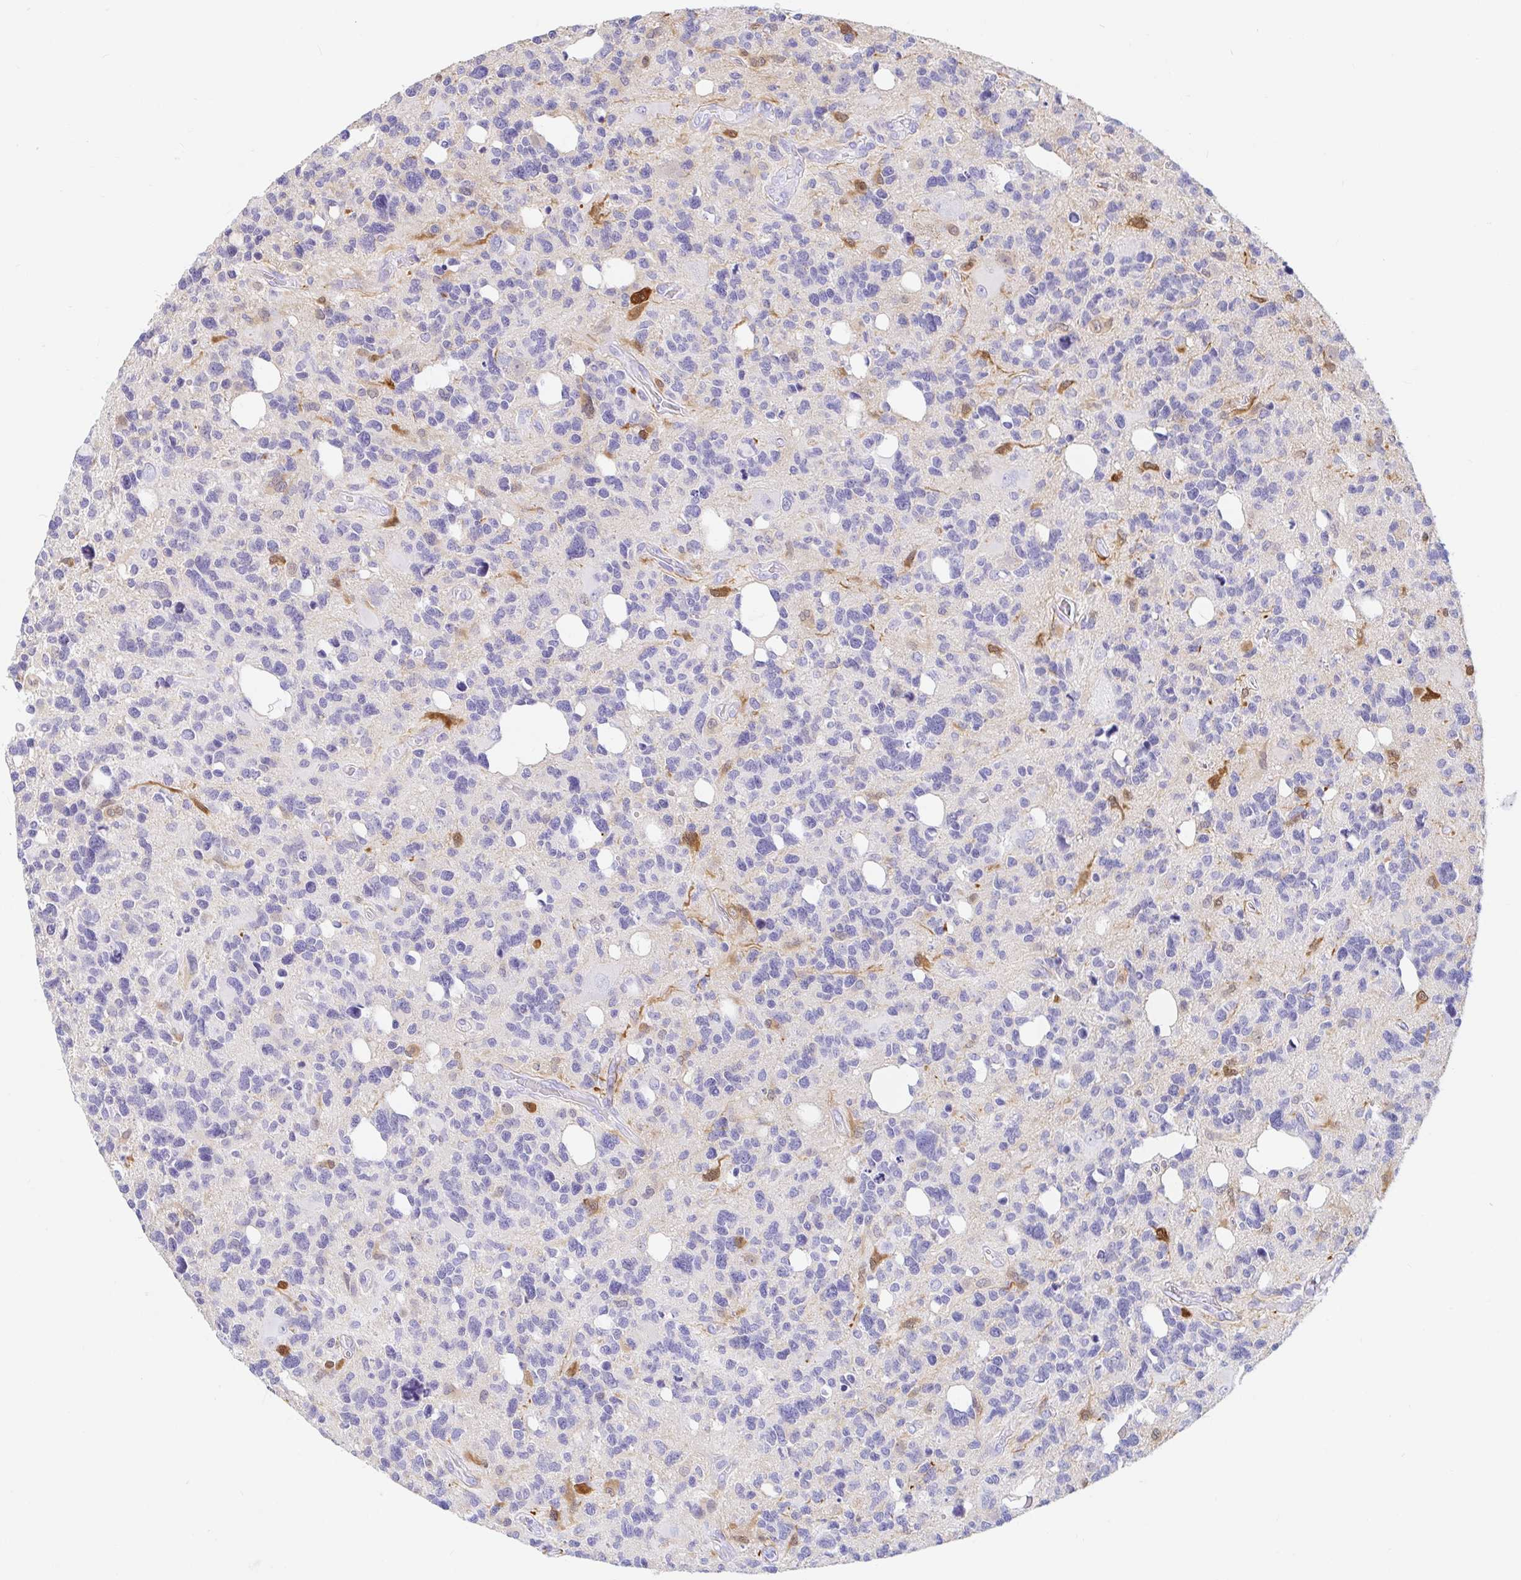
{"staining": {"intensity": "negative", "quantity": "none", "location": "none"}, "tissue": "glioma", "cell_type": "Tumor cells", "image_type": "cancer", "snomed": [{"axis": "morphology", "description": "Glioma, malignant, High grade"}, {"axis": "topography", "description": "Brain"}], "caption": "Human high-grade glioma (malignant) stained for a protein using immunohistochemistry displays no staining in tumor cells.", "gene": "PPP1R1B", "patient": {"sex": "male", "age": 49}}